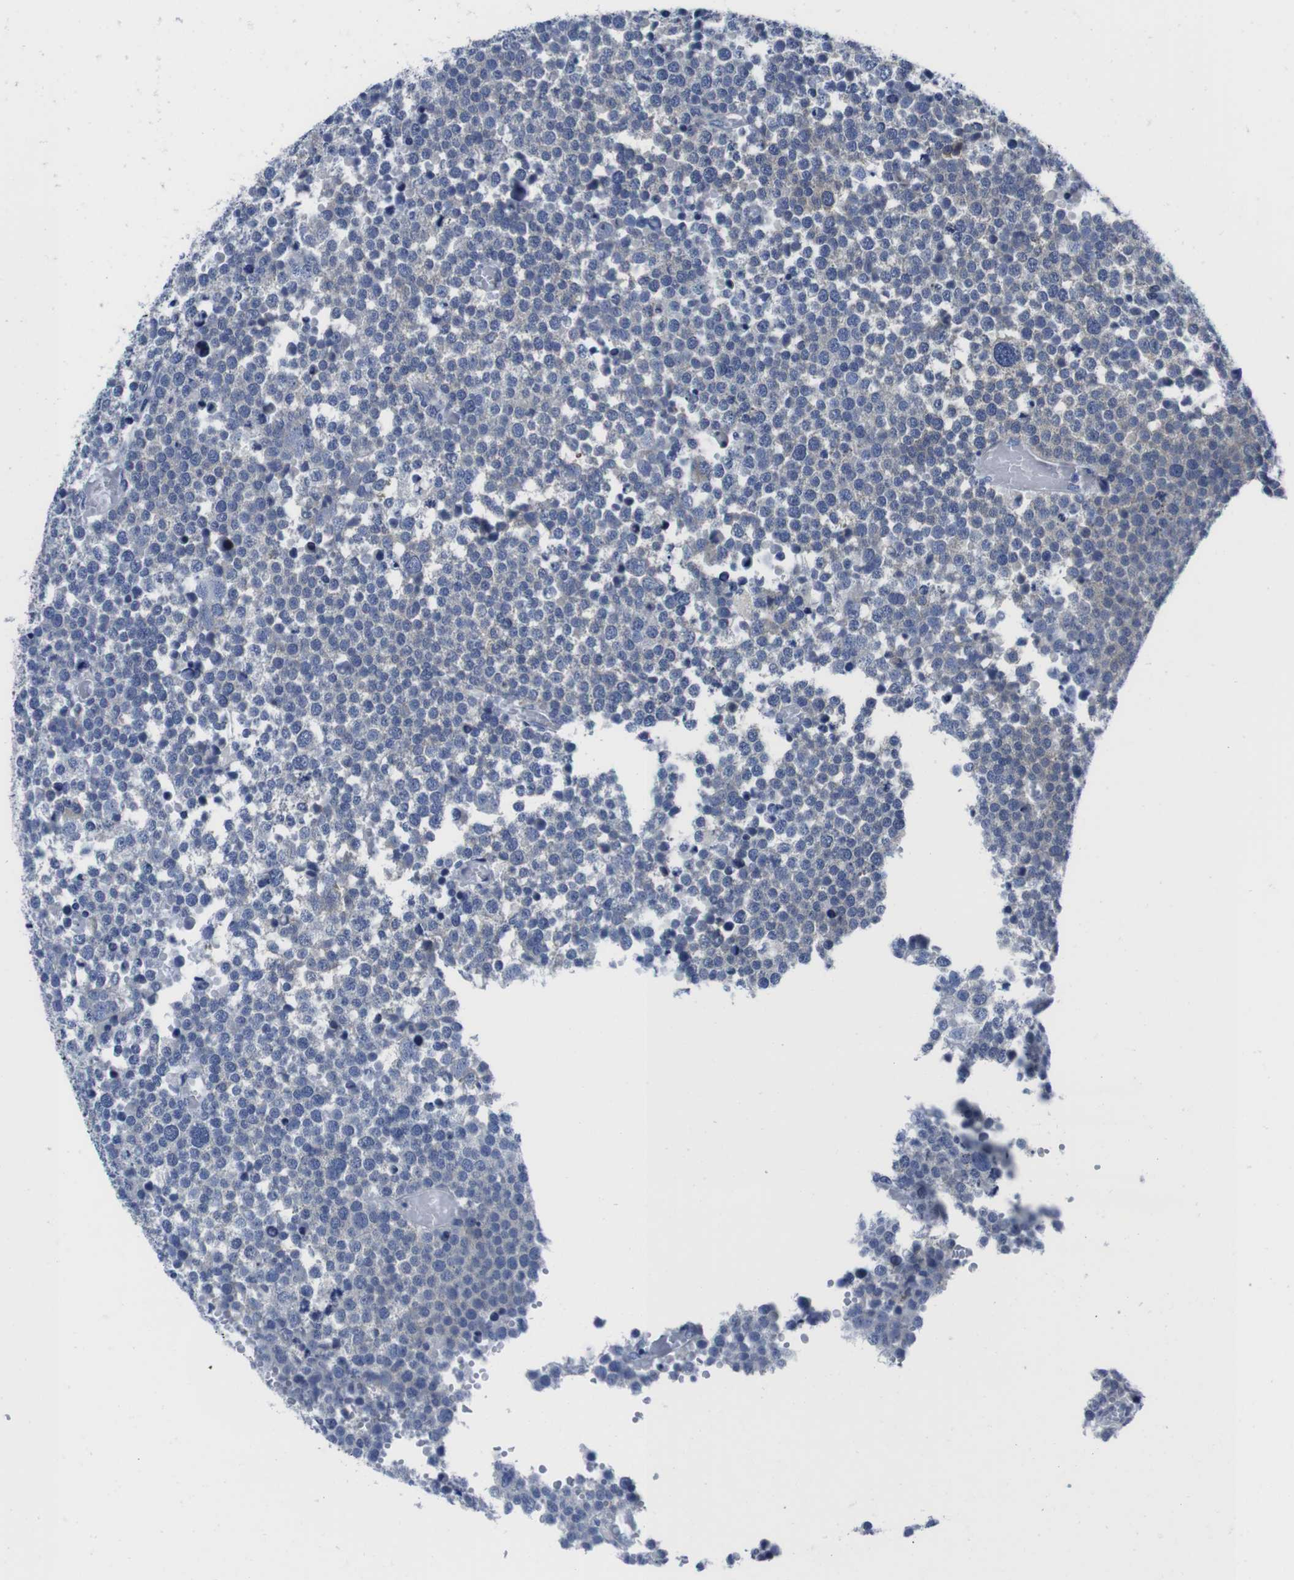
{"staining": {"intensity": "moderate", "quantity": "25%-75%", "location": "cytoplasmic/membranous"}, "tissue": "testis cancer", "cell_type": "Tumor cells", "image_type": "cancer", "snomed": [{"axis": "morphology", "description": "Seminoma, NOS"}, {"axis": "topography", "description": "Testis"}], "caption": "This histopathology image demonstrates IHC staining of testis cancer (seminoma), with medium moderate cytoplasmic/membranous positivity in approximately 25%-75% of tumor cells.", "gene": "EIF4A1", "patient": {"sex": "male", "age": 71}}